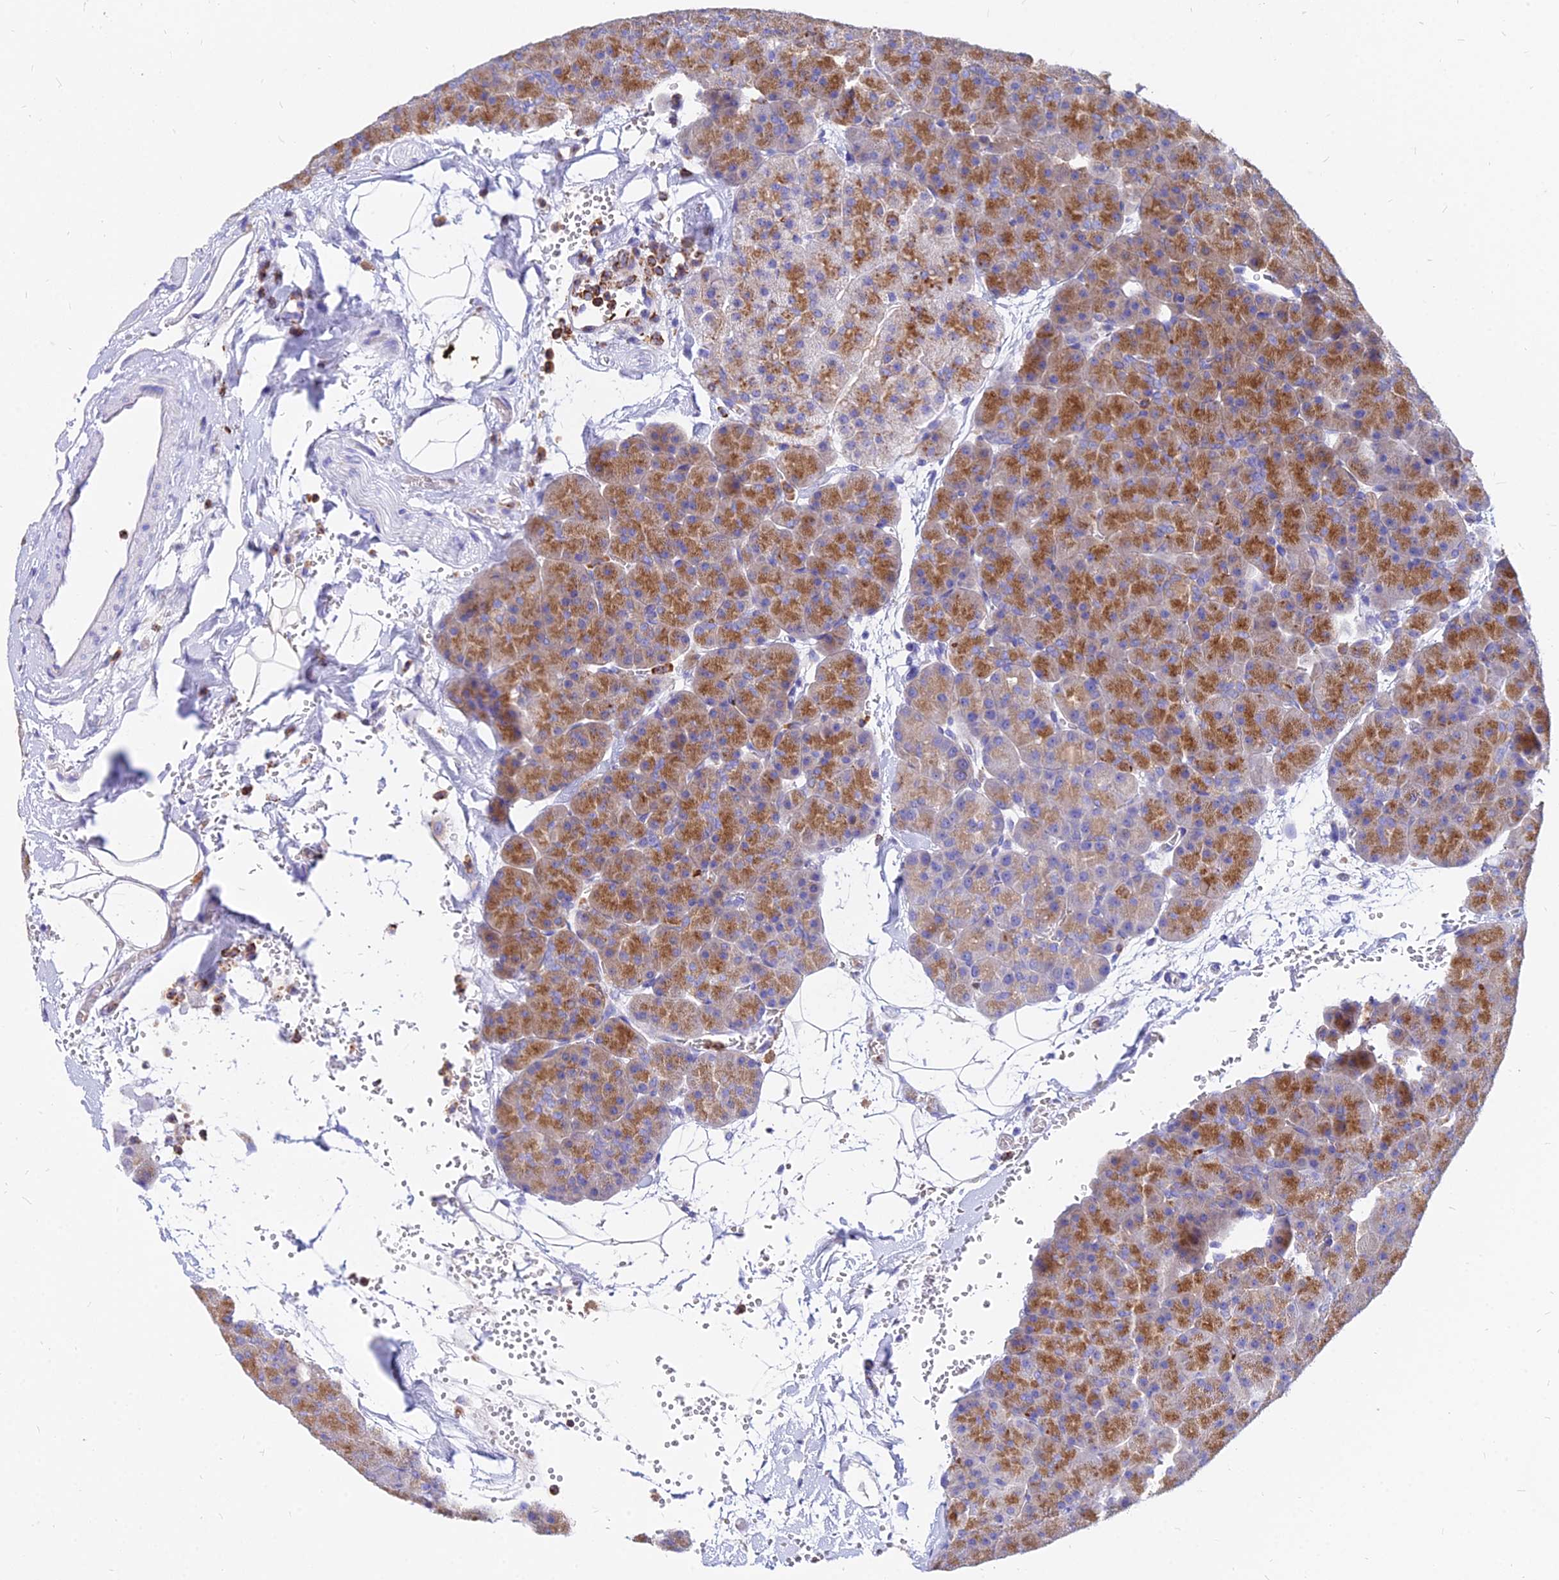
{"staining": {"intensity": "strong", "quantity": ">75%", "location": "cytoplasmic/membranous"}, "tissue": "pancreas", "cell_type": "Exocrine glandular cells", "image_type": "normal", "snomed": [{"axis": "morphology", "description": "Normal tissue, NOS"}, {"axis": "topography", "description": "Pancreas"}], "caption": "This histopathology image displays normal pancreas stained with IHC to label a protein in brown. The cytoplasmic/membranous of exocrine glandular cells show strong positivity for the protein. Nuclei are counter-stained blue.", "gene": "AGTRAP", "patient": {"sex": "male", "age": 36}}